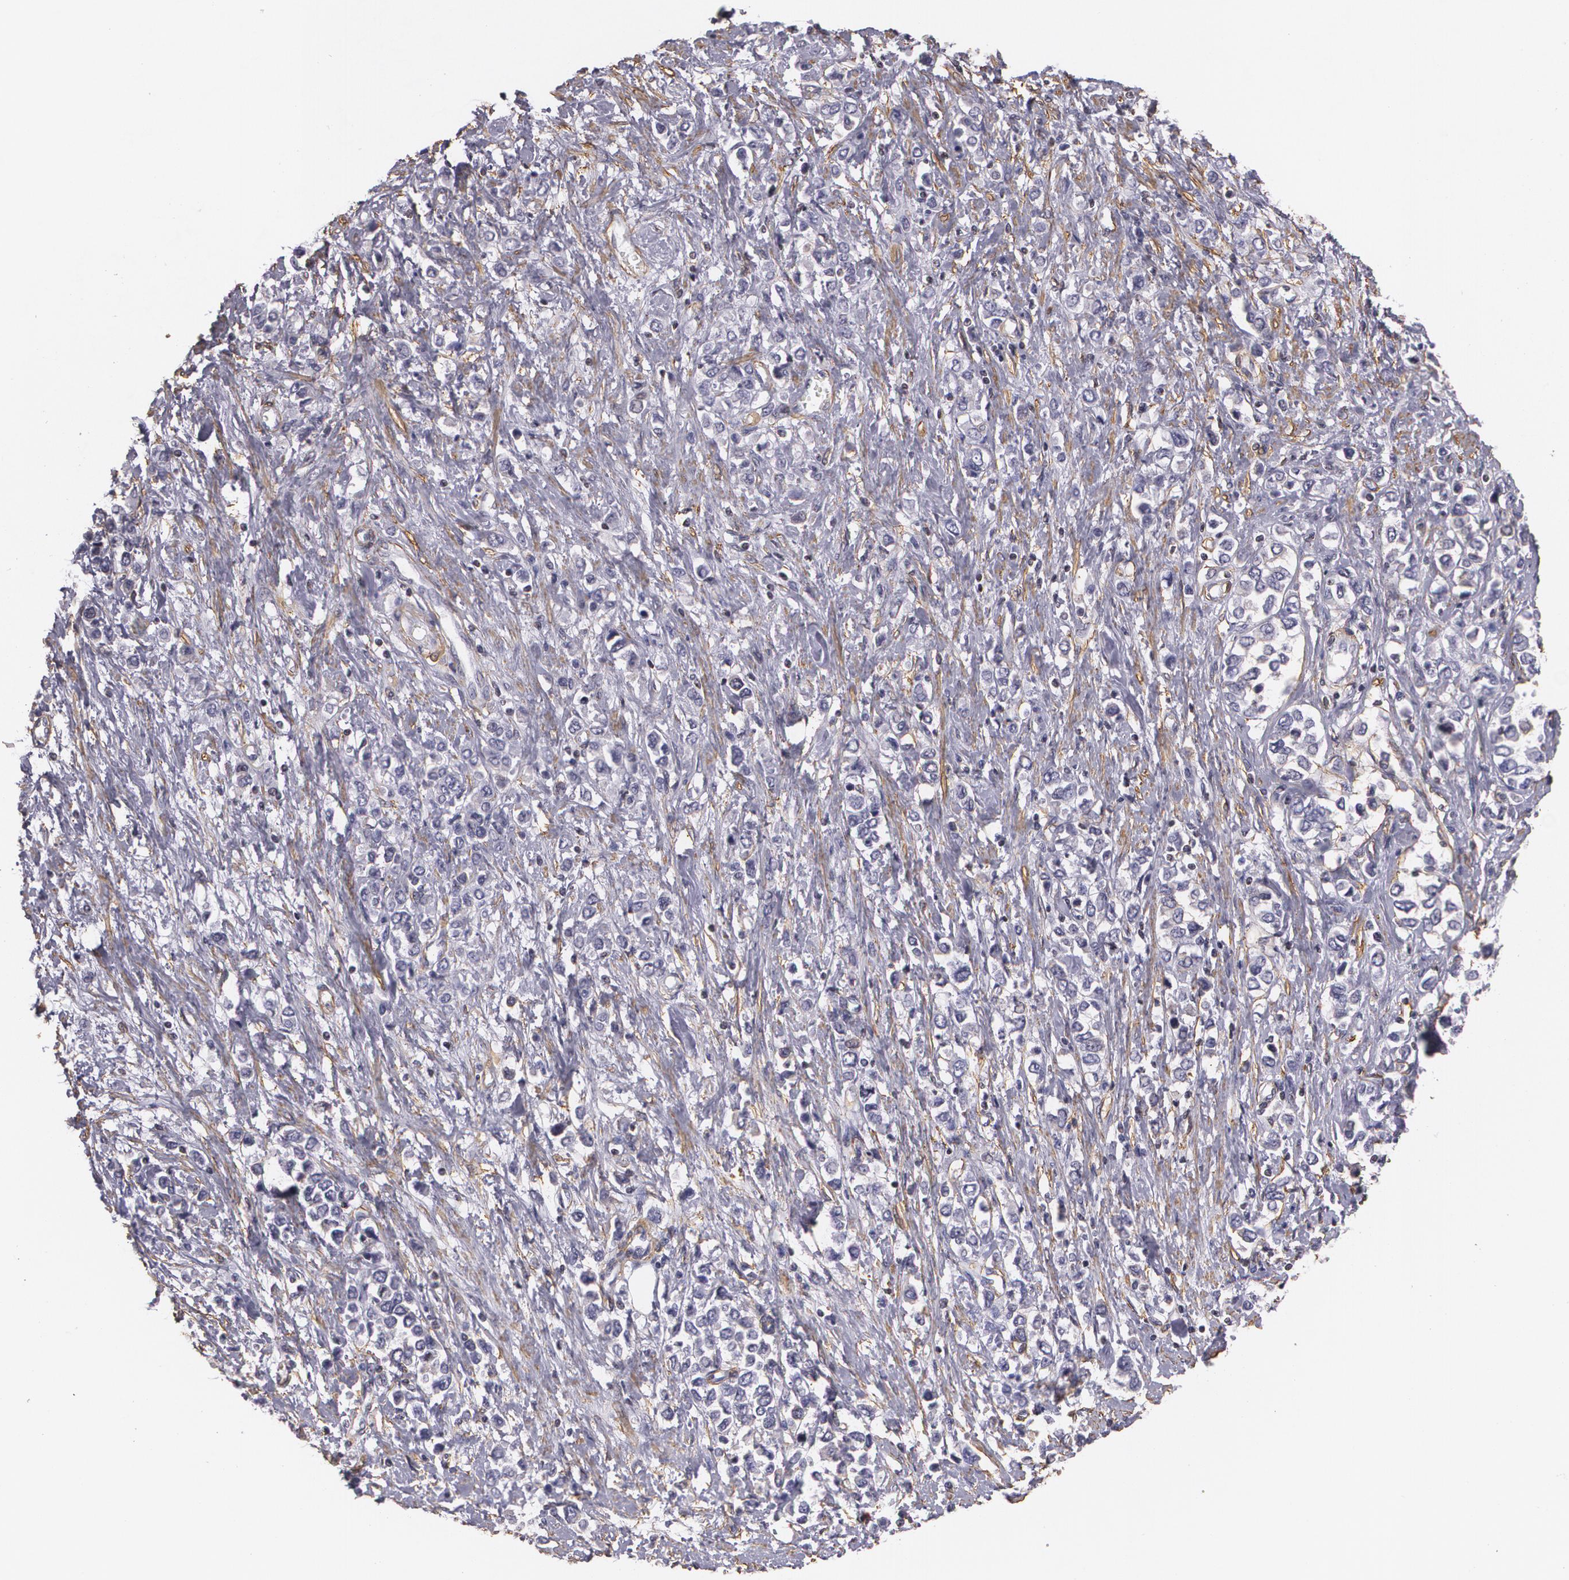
{"staining": {"intensity": "negative", "quantity": "none", "location": "none"}, "tissue": "stomach cancer", "cell_type": "Tumor cells", "image_type": "cancer", "snomed": [{"axis": "morphology", "description": "Adenocarcinoma, NOS"}, {"axis": "topography", "description": "Stomach, upper"}], "caption": "An immunohistochemistry micrograph of stomach cancer is shown. There is no staining in tumor cells of stomach cancer. The staining was performed using DAB (3,3'-diaminobenzidine) to visualize the protein expression in brown, while the nuclei were stained in blue with hematoxylin (Magnification: 20x).", "gene": "VAMP1", "patient": {"sex": "male", "age": 76}}